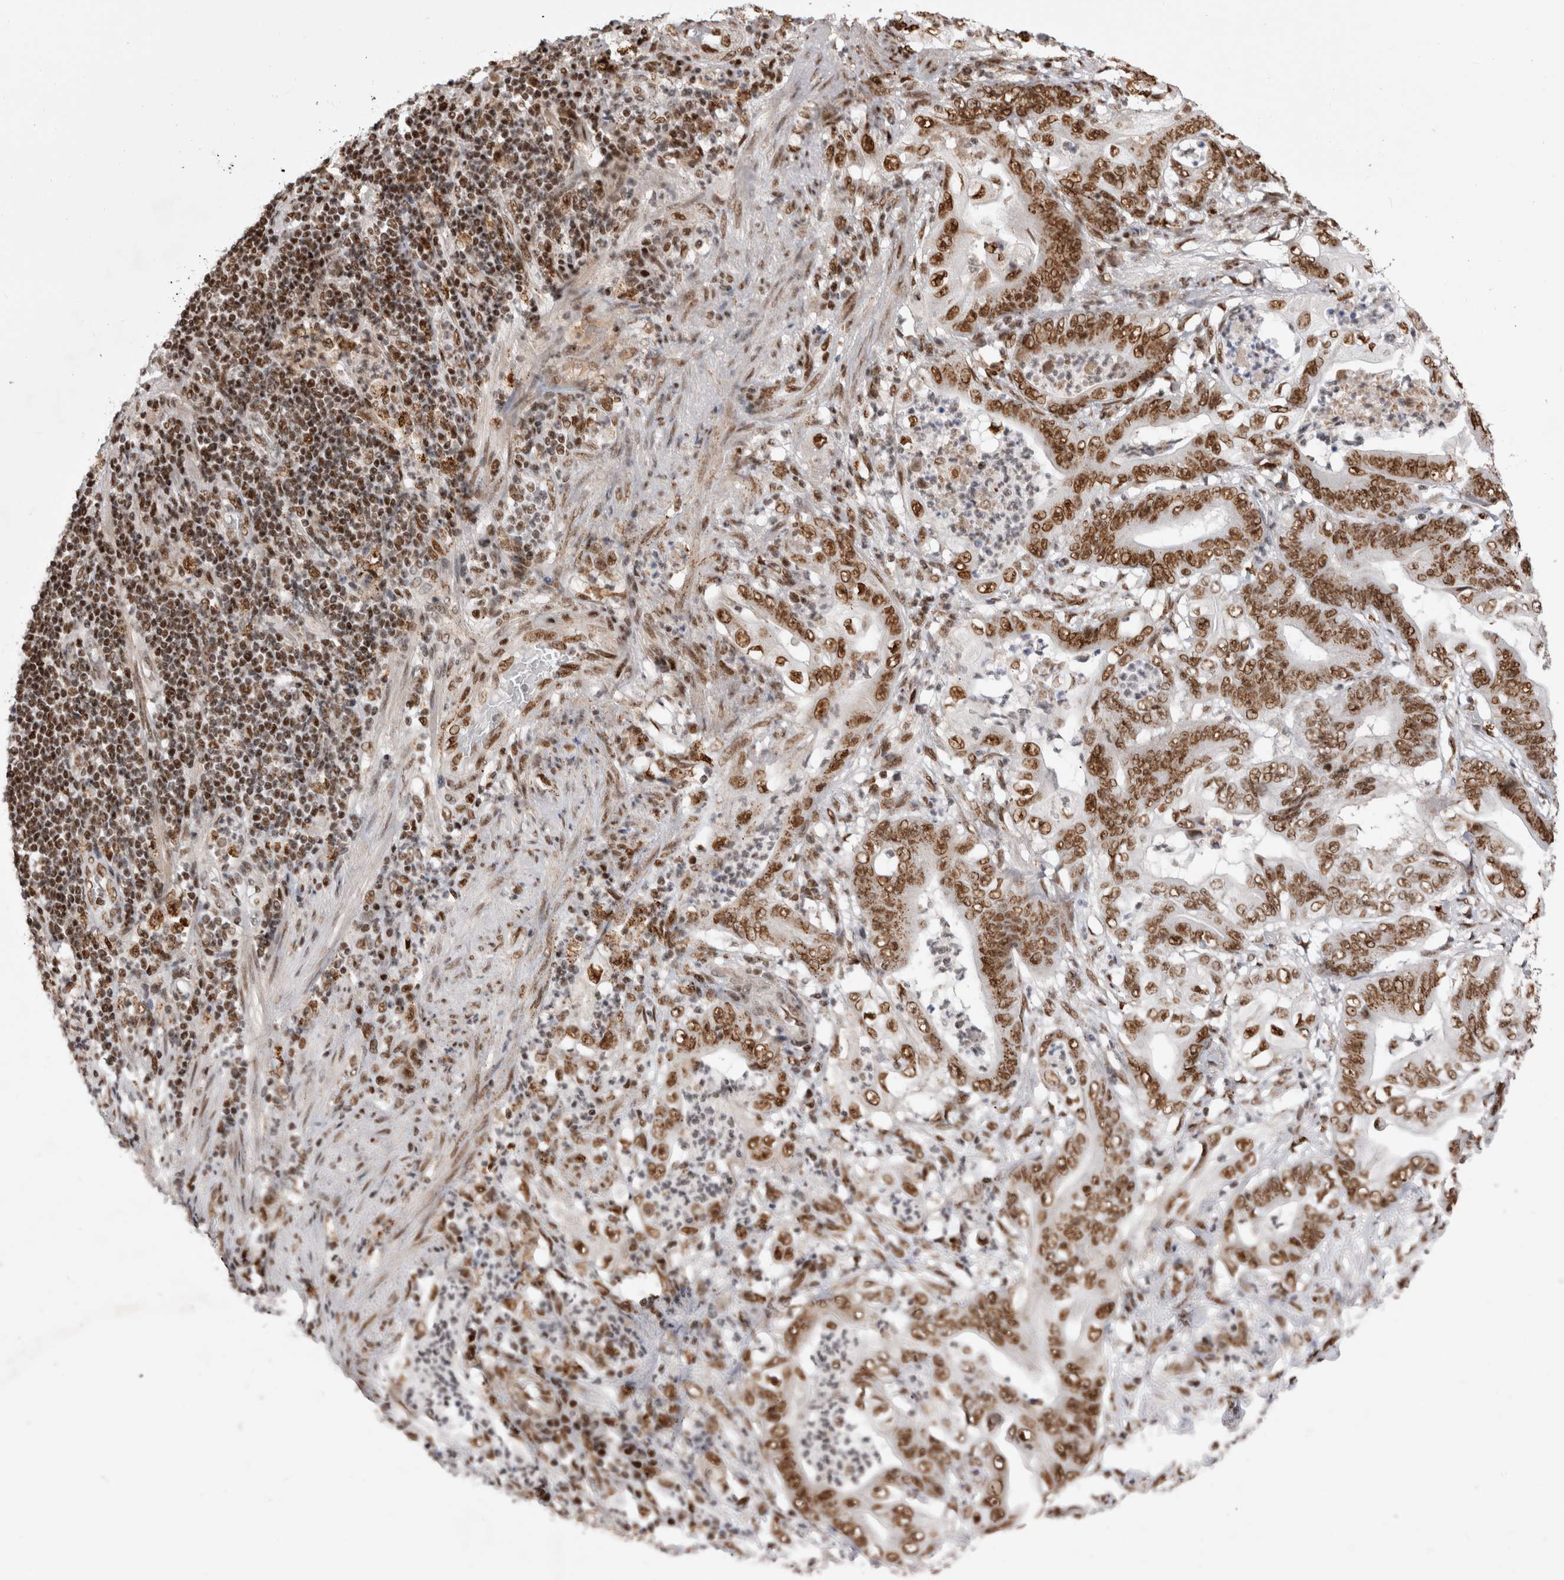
{"staining": {"intensity": "moderate", "quantity": ">75%", "location": "nuclear"}, "tissue": "stomach cancer", "cell_type": "Tumor cells", "image_type": "cancer", "snomed": [{"axis": "morphology", "description": "Adenocarcinoma, NOS"}, {"axis": "topography", "description": "Stomach"}], "caption": "Brown immunohistochemical staining in stomach adenocarcinoma shows moderate nuclear staining in approximately >75% of tumor cells. Ihc stains the protein in brown and the nuclei are stained blue.", "gene": "EYA2", "patient": {"sex": "female", "age": 73}}